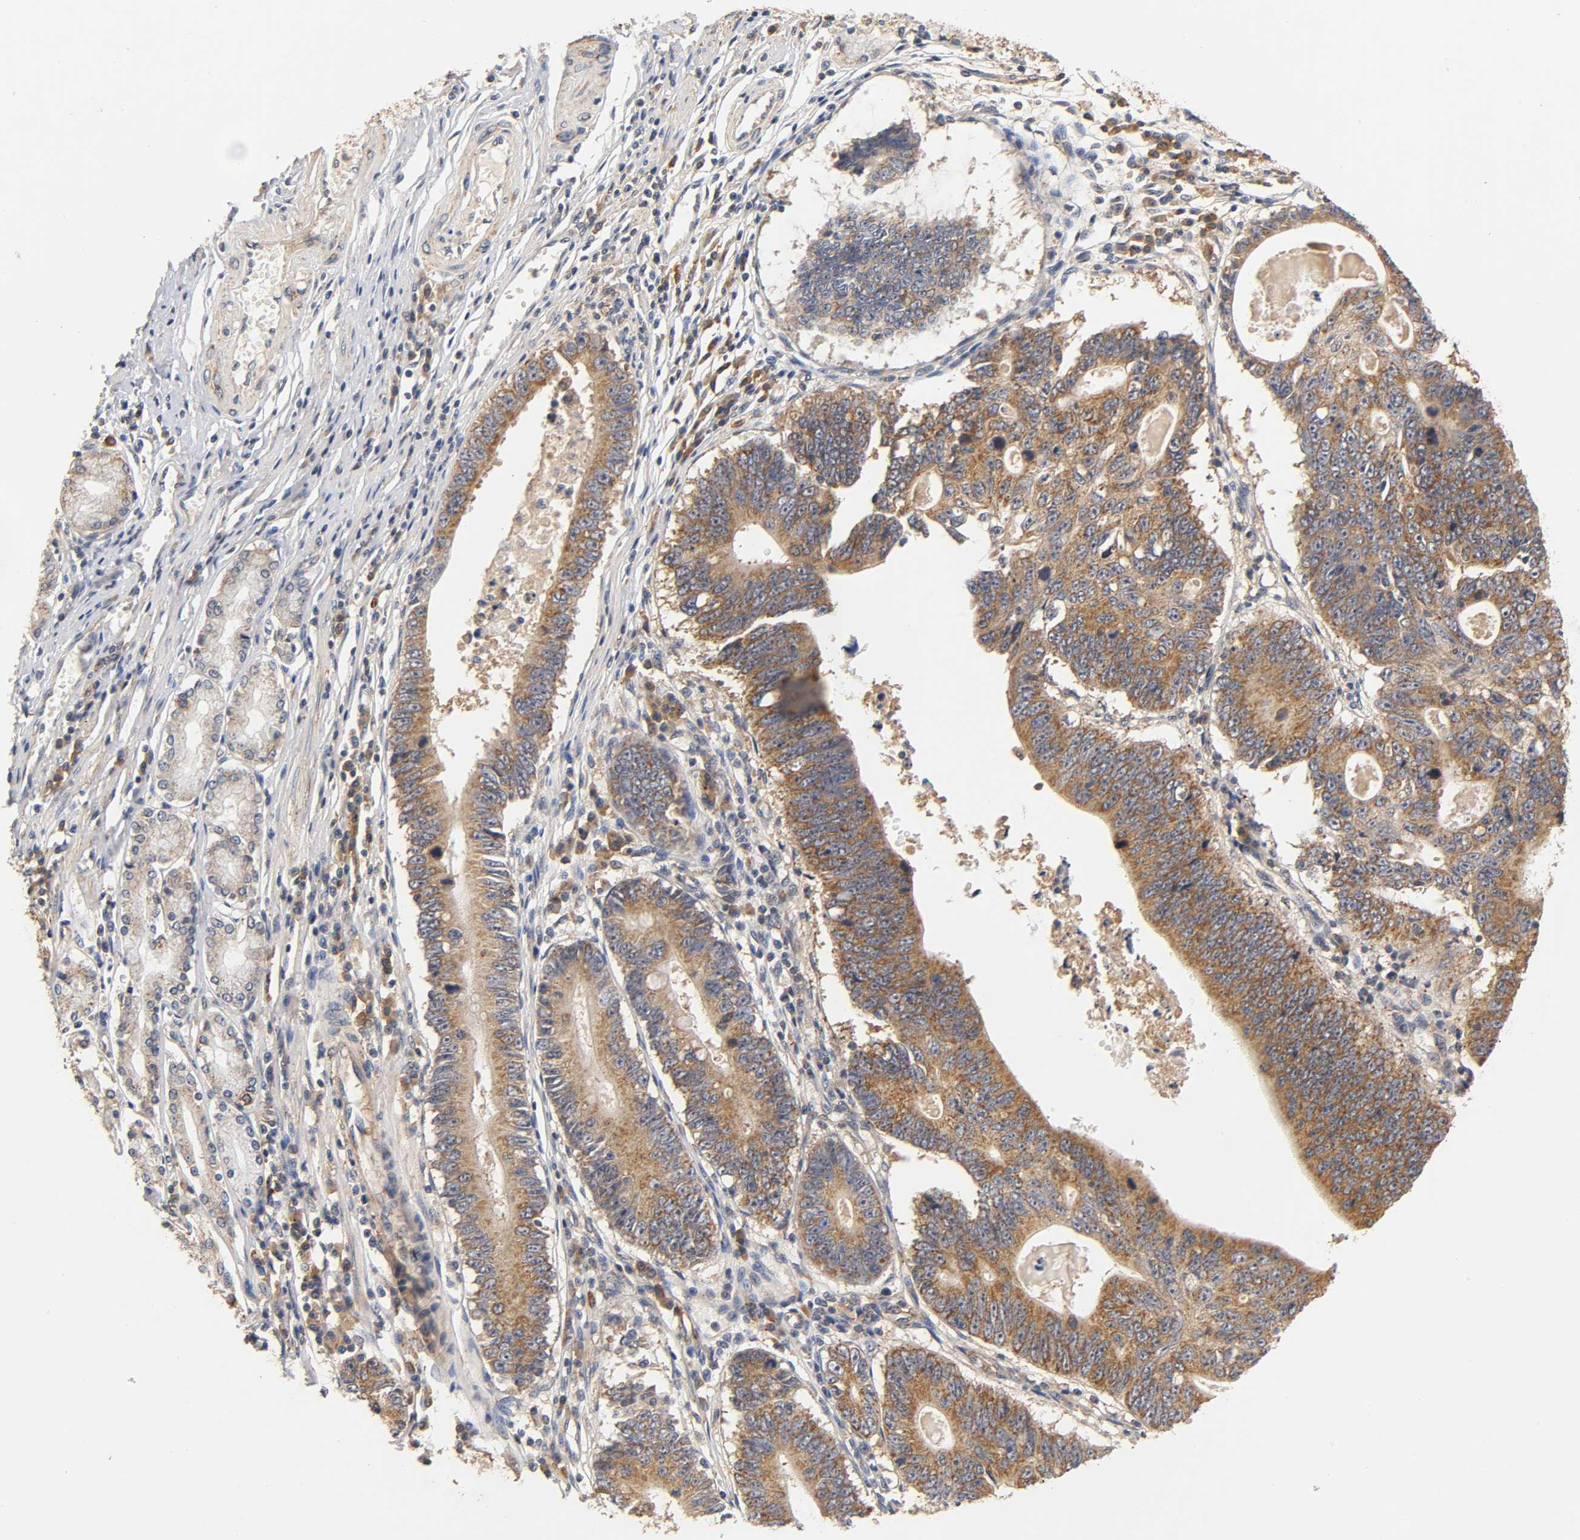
{"staining": {"intensity": "strong", "quantity": ">75%", "location": "cytoplasmic/membranous"}, "tissue": "stomach cancer", "cell_type": "Tumor cells", "image_type": "cancer", "snomed": [{"axis": "morphology", "description": "Adenocarcinoma, NOS"}, {"axis": "topography", "description": "Stomach"}], "caption": "Immunohistochemistry of stomach cancer (adenocarcinoma) displays high levels of strong cytoplasmic/membranous positivity in about >75% of tumor cells.", "gene": "SCAP", "patient": {"sex": "male", "age": 59}}